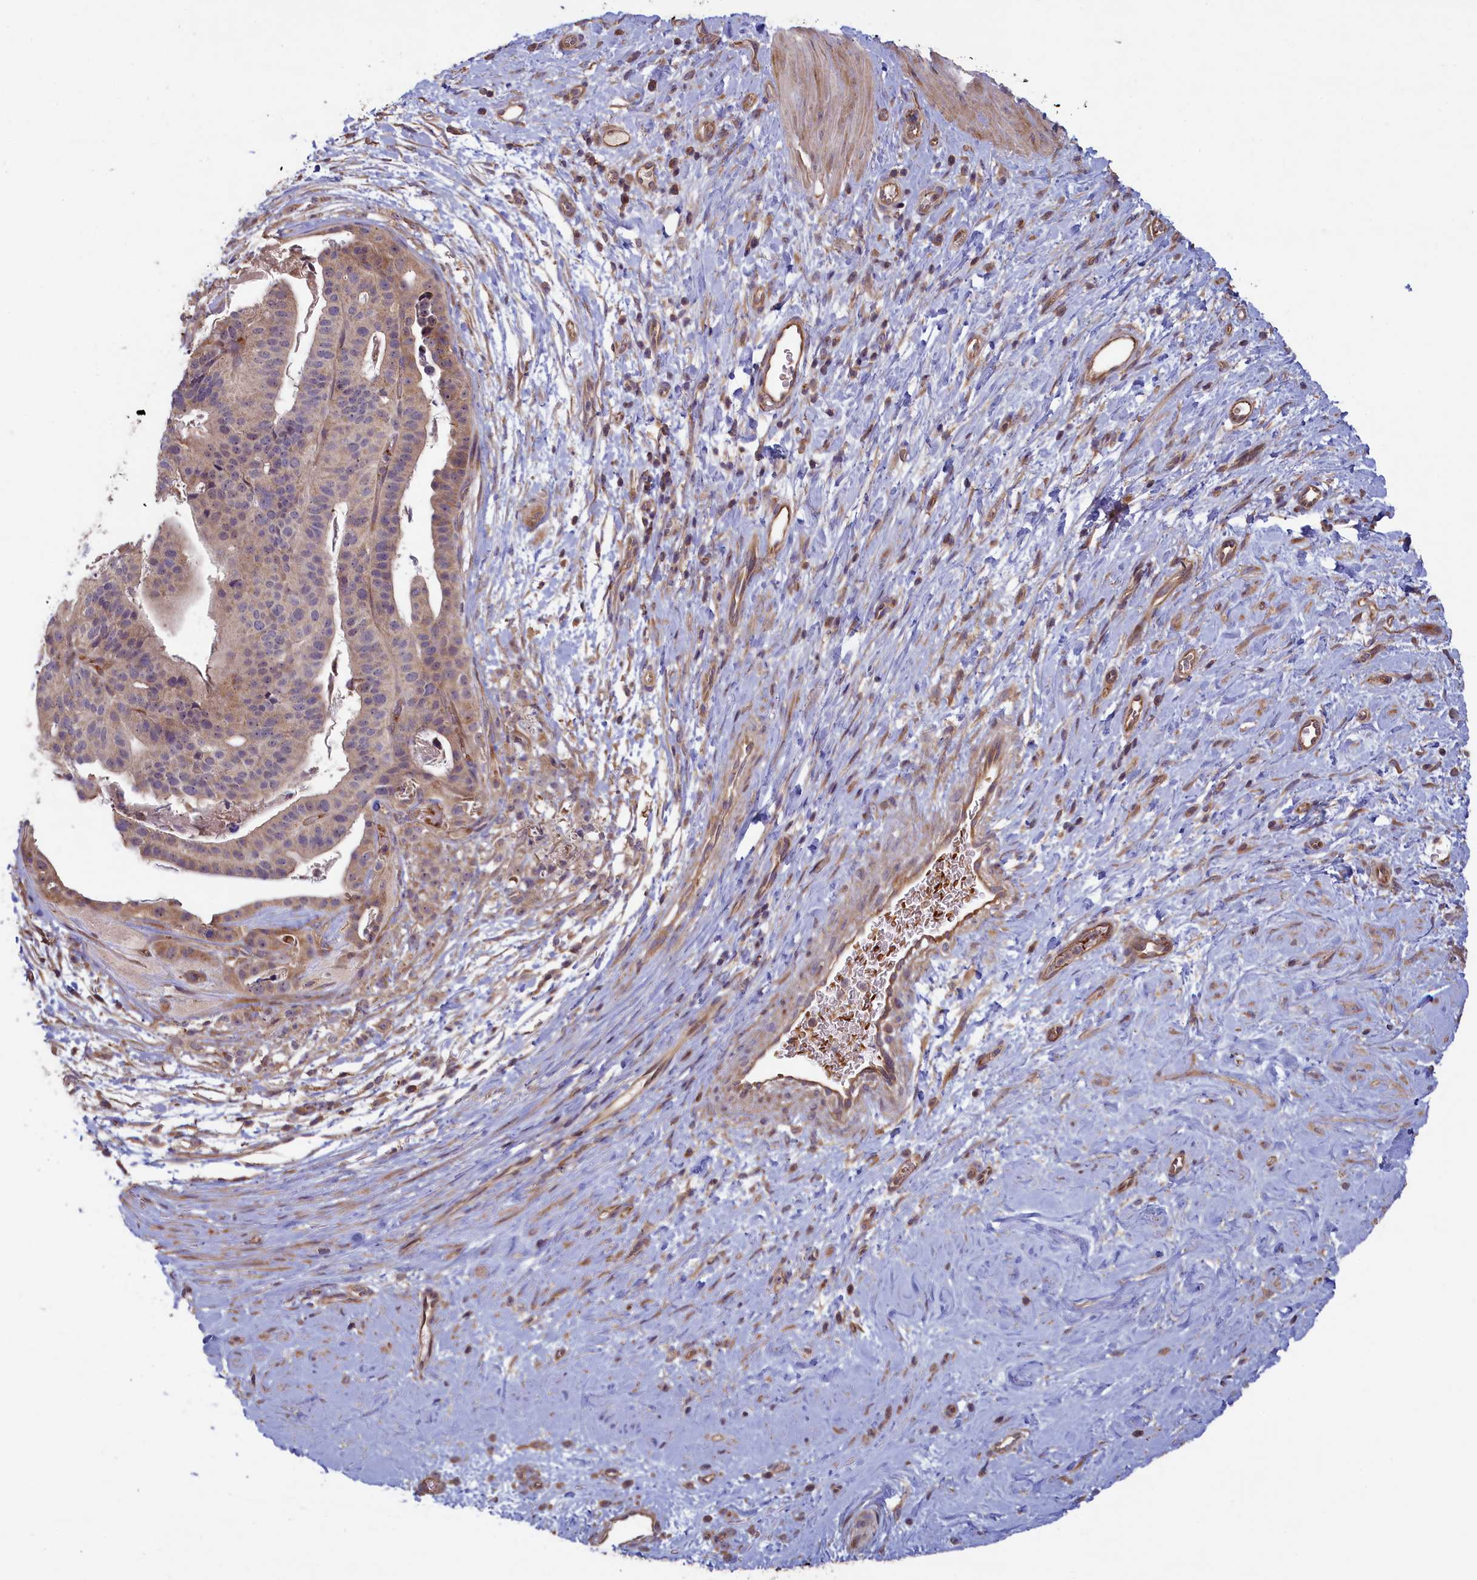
{"staining": {"intensity": "weak", "quantity": "25%-75%", "location": "cytoplasmic/membranous"}, "tissue": "stomach cancer", "cell_type": "Tumor cells", "image_type": "cancer", "snomed": [{"axis": "morphology", "description": "Adenocarcinoma, NOS"}, {"axis": "topography", "description": "Stomach"}], "caption": "The photomicrograph shows staining of adenocarcinoma (stomach), revealing weak cytoplasmic/membranous protein staining (brown color) within tumor cells. Nuclei are stained in blue.", "gene": "CIAO2B", "patient": {"sex": "male", "age": 48}}